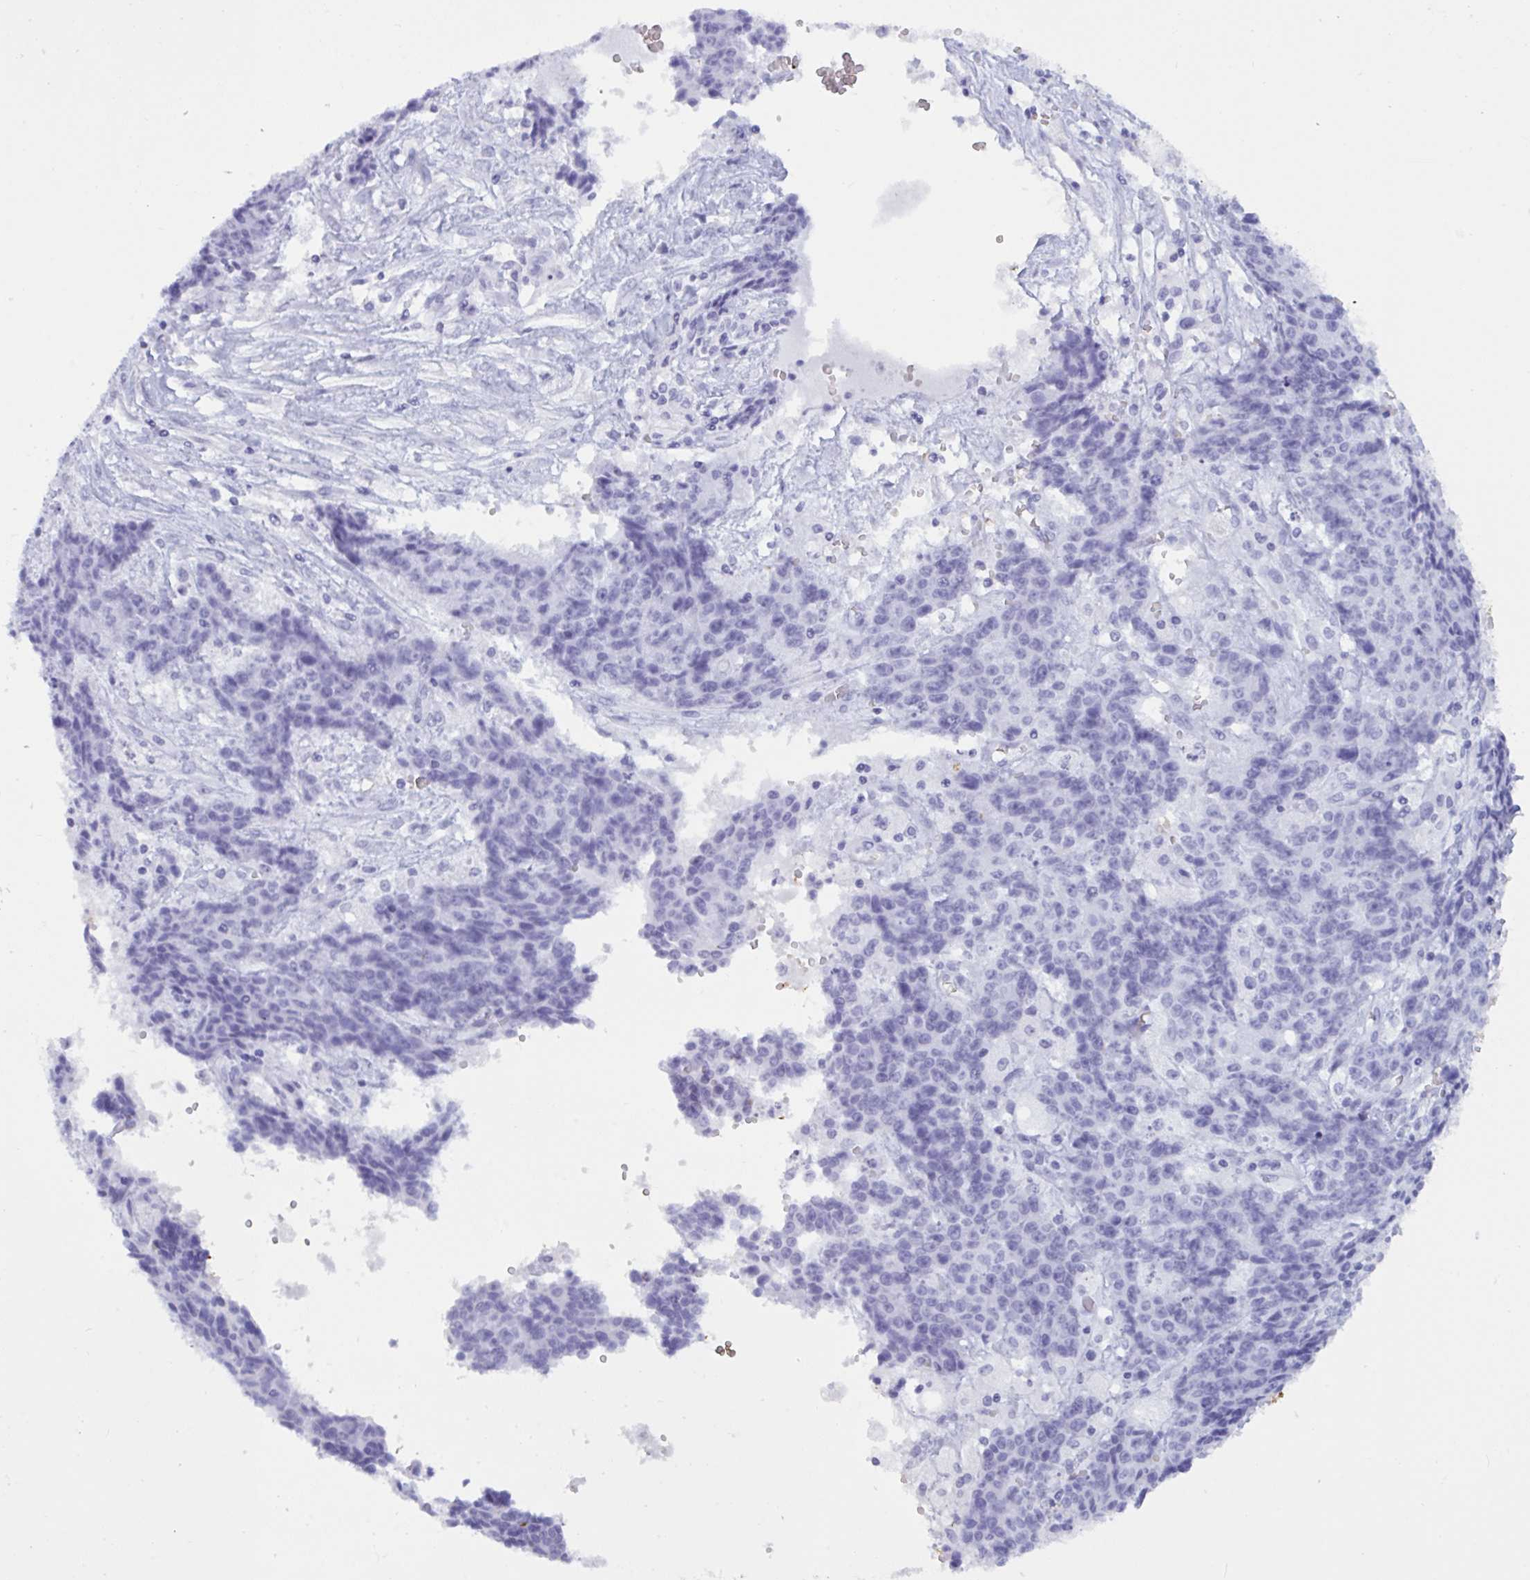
{"staining": {"intensity": "negative", "quantity": "none", "location": "none"}, "tissue": "ovarian cancer", "cell_type": "Tumor cells", "image_type": "cancer", "snomed": [{"axis": "morphology", "description": "Carcinoma, endometroid"}, {"axis": "topography", "description": "Ovary"}], "caption": "A micrograph of human ovarian cancer (endometroid carcinoma) is negative for staining in tumor cells.", "gene": "SLC2A1", "patient": {"sex": "female", "age": 42}}